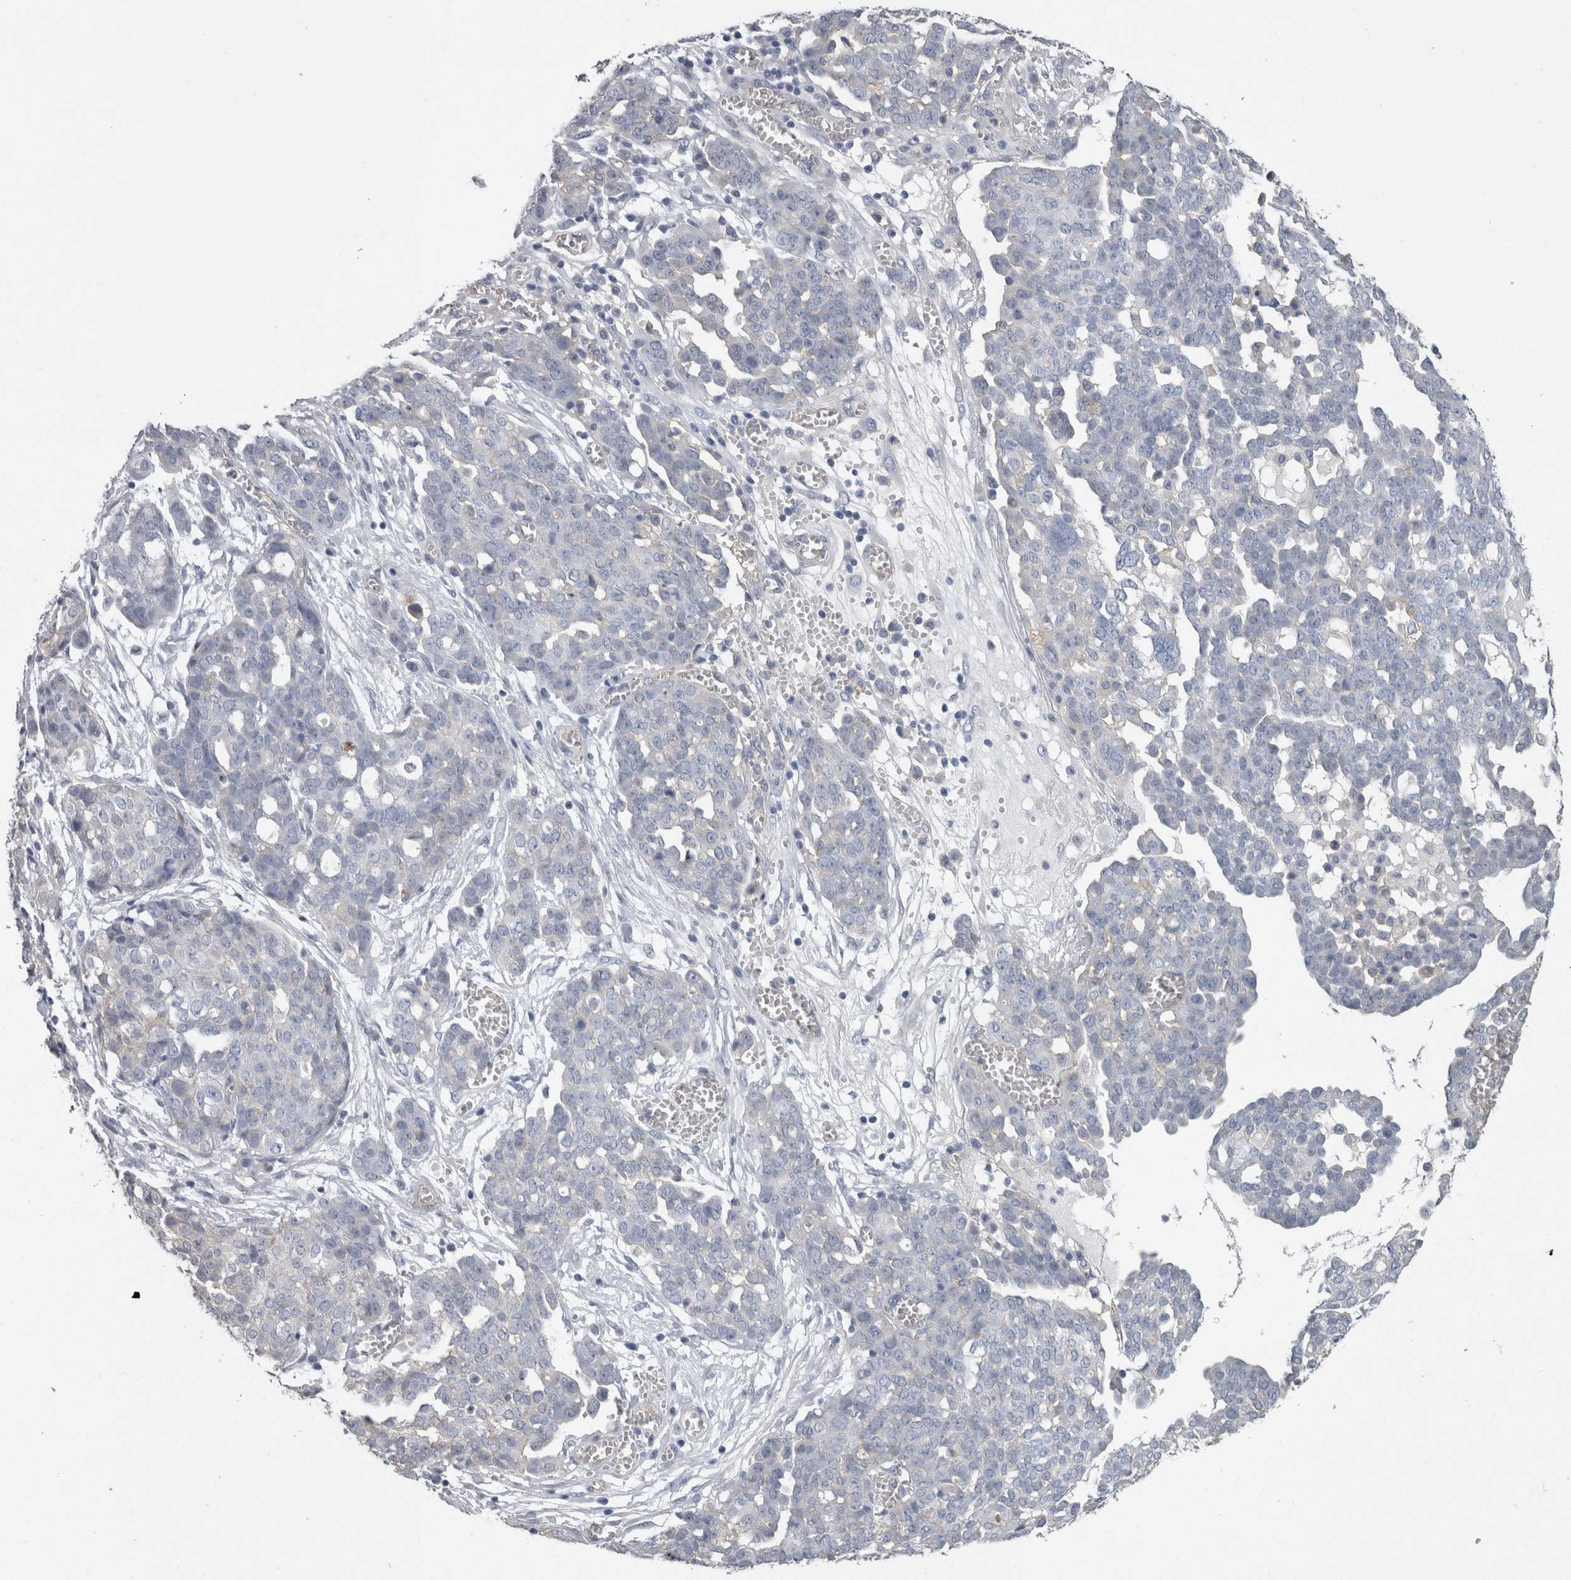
{"staining": {"intensity": "negative", "quantity": "none", "location": "none"}, "tissue": "ovarian cancer", "cell_type": "Tumor cells", "image_type": "cancer", "snomed": [{"axis": "morphology", "description": "Cystadenocarcinoma, serous, NOS"}, {"axis": "topography", "description": "Soft tissue"}, {"axis": "topography", "description": "Ovary"}], "caption": "A photomicrograph of human ovarian cancer (serous cystadenocarcinoma) is negative for staining in tumor cells. (Stains: DAB (3,3'-diaminobenzidine) immunohistochemistry with hematoxylin counter stain, Microscopy: brightfield microscopy at high magnification).", "gene": "NECTIN2", "patient": {"sex": "female", "age": 57}}